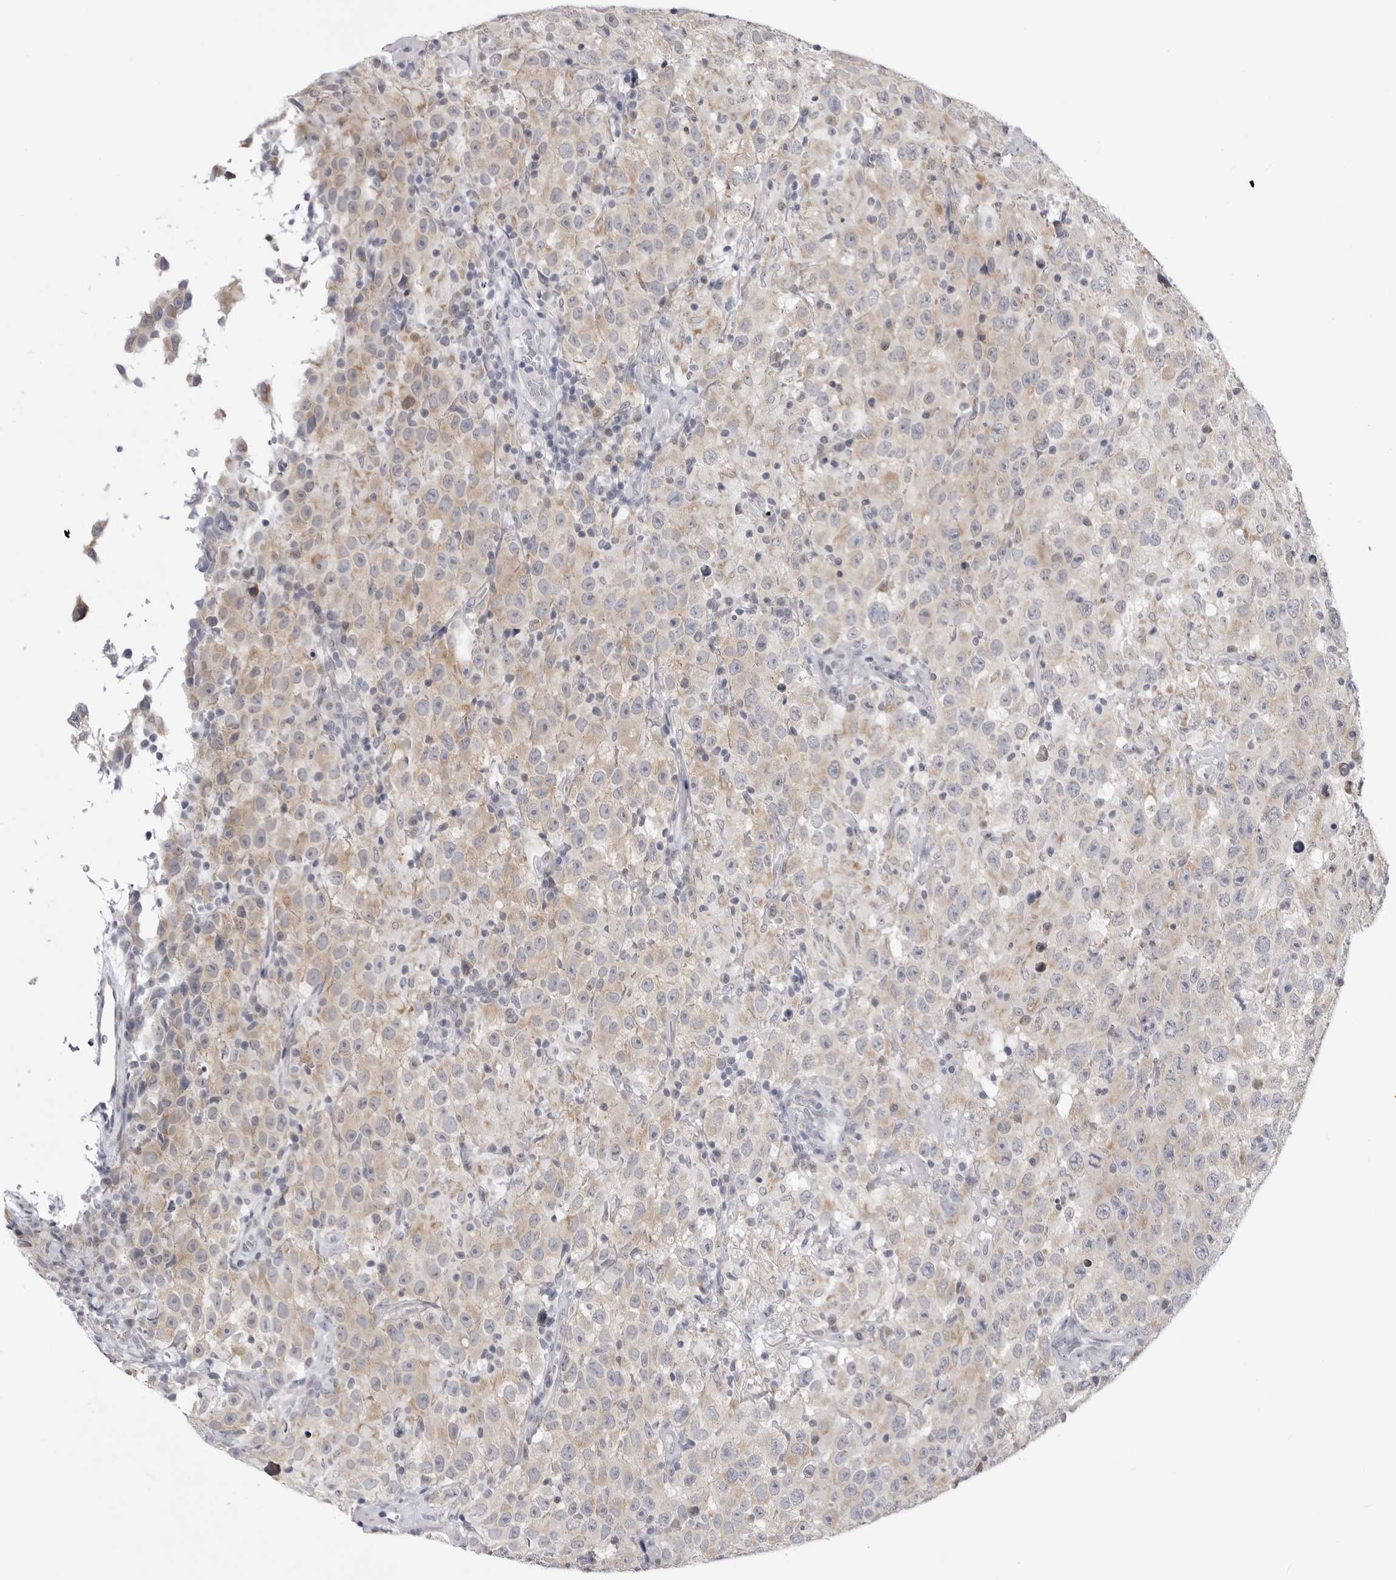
{"staining": {"intensity": "weak", "quantity": "25%-75%", "location": "cytoplasmic/membranous"}, "tissue": "testis cancer", "cell_type": "Tumor cells", "image_type": "cancer", "snomed": [{"axis": "morphology", "description": "Seminoma, NOS"}, {"axis": "topography", "description": "Testis"}], "caption": "Immunohistochemical staining of testis seminoma displays low levels of weak cytoplasmic/membranous protein staining in about 25%-75% of tumor cells.", "gene": "FH", "patient": {"sex": "male", "age": 41}}